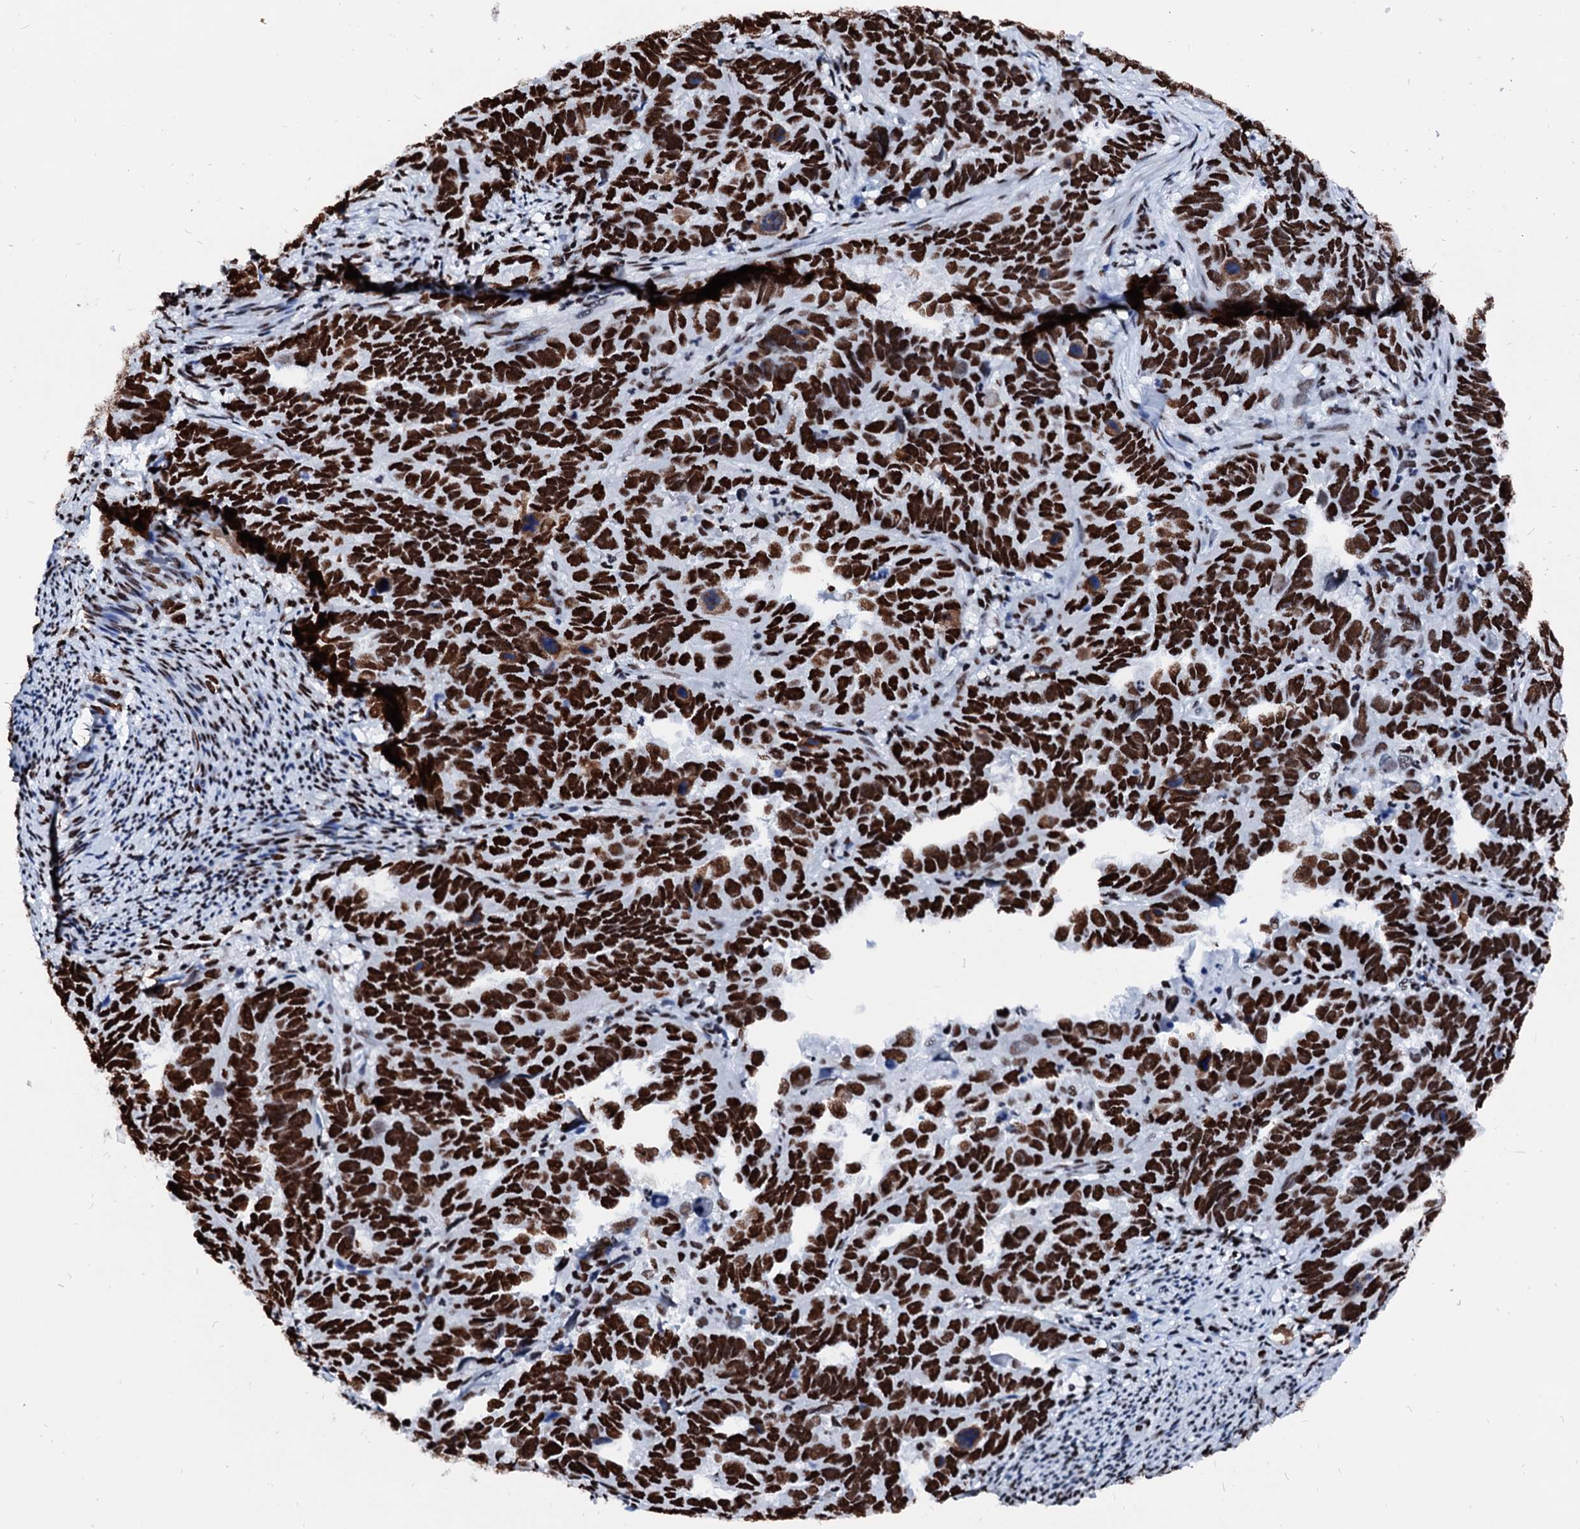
{"staining": {"intensity": "strong", "quantity": ">75%", "location": "nuclear"}, "tissue": "endometrial cancer", "cell_type": "Tumor cells", "image_type": "cancer", "snomed": [{"axis": "morphology", "description": "Adenocarcinoma, NOS"}, {"axis": "topography", "description": "Endometrium"}], "caption": "Endometrial adenocarcinoma stained with DAB (3,3'-diaminobenzidine) immunohistochemistry shows high levels of strong nuclear positivity in about >75% of tumor cells.", "gene": "RALY", "patient": {"sex": "female", "age": 65}}